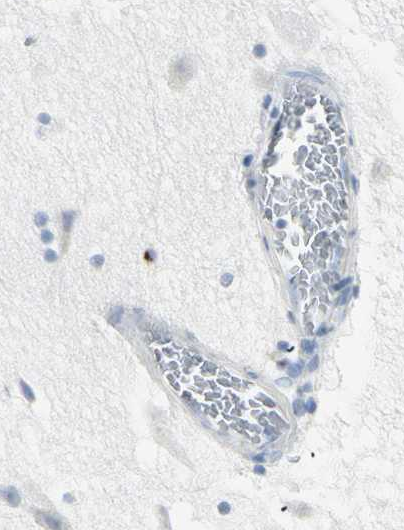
{"staining": {"intensity": "moderate", "quantity": "<25%", "location": "nuclear"}, "tissue": "hippocampus", "cell_type": "Glial cells", "image_type": "normal", "snomed": [{"axis": "morphology", "description": "Normal tissue, NOS"}, {"axis": "topography", "description": "Hippocampus"}], "caption": "Benign hippocampus displays moderate nuclear positivity in approximately <25% of glial cells (Brightfield microscopy of DAB IHC at high magnification)..", "gene": "LAMB3", "patient": {"sex": "male", "age": 45}}